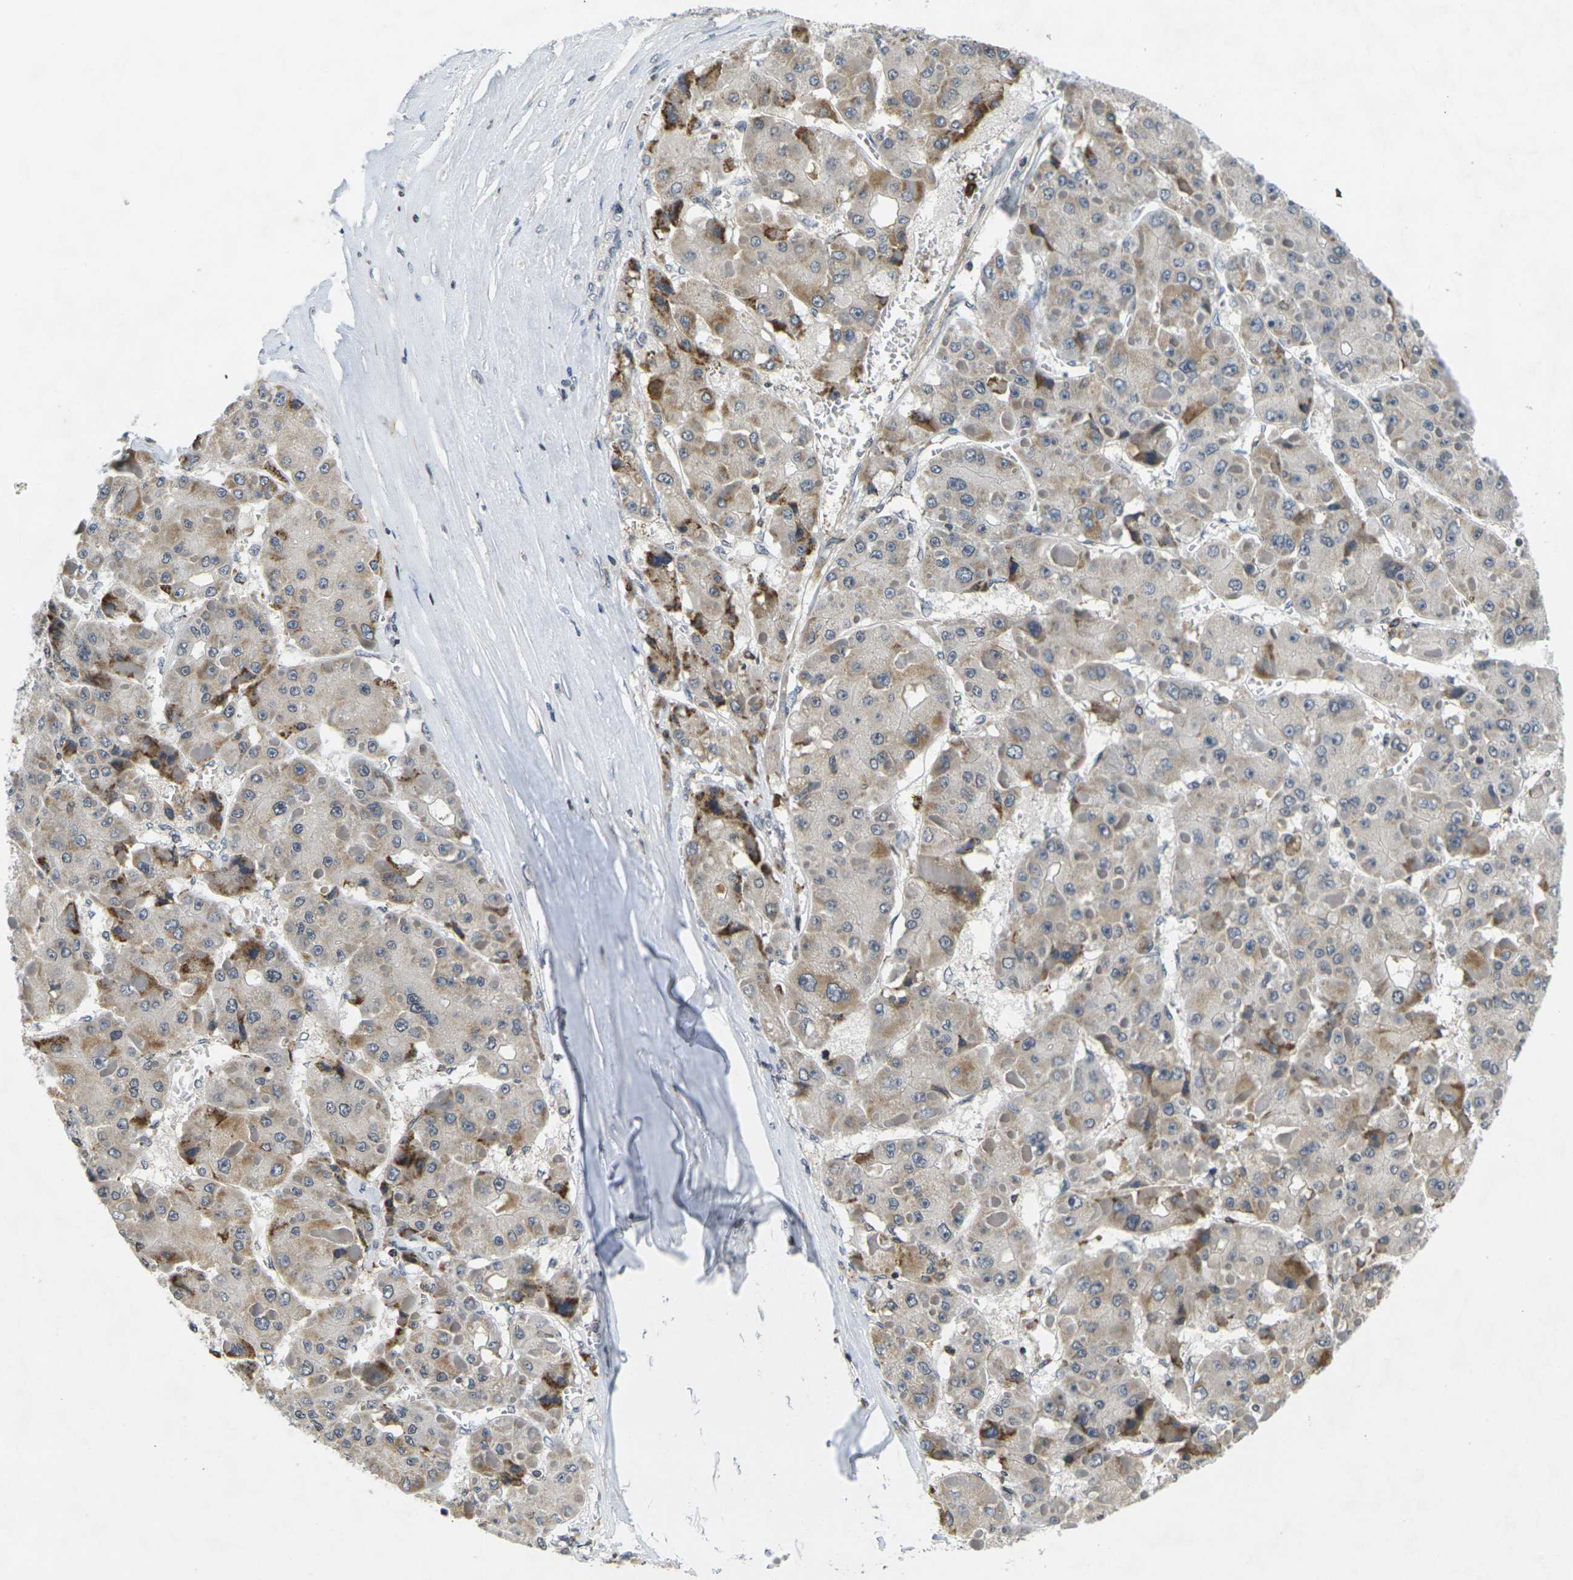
{"staining": {"intensity": "moderate", "quantity": "25%-75%", "location": "cytoplasmic/membranous"}, "tissue": "liver cancer", "cell_type": "Tumor cells", "image_type": "cancer", "snomed": [{"axis": "morphology", "description": "Carcinoma, Hepatocellular, NOS"}, {"axis": "topography", "description": "Liver"}], "caption": "Hepatocellular carcinoma (liver) was stained to show a protein in brown. There is medium levels of moderate cytoplasmic/membranous expression in about 25%-75% of tumor cells. The protein of interest is stained brown, and the nuclei are stained in blue (DAB (3,3'-diaminobenzidine) IHC with brightfield microscopy, high magnification).", "gene": "C1QC", "patient": {"sex": "female", "age": 73}}